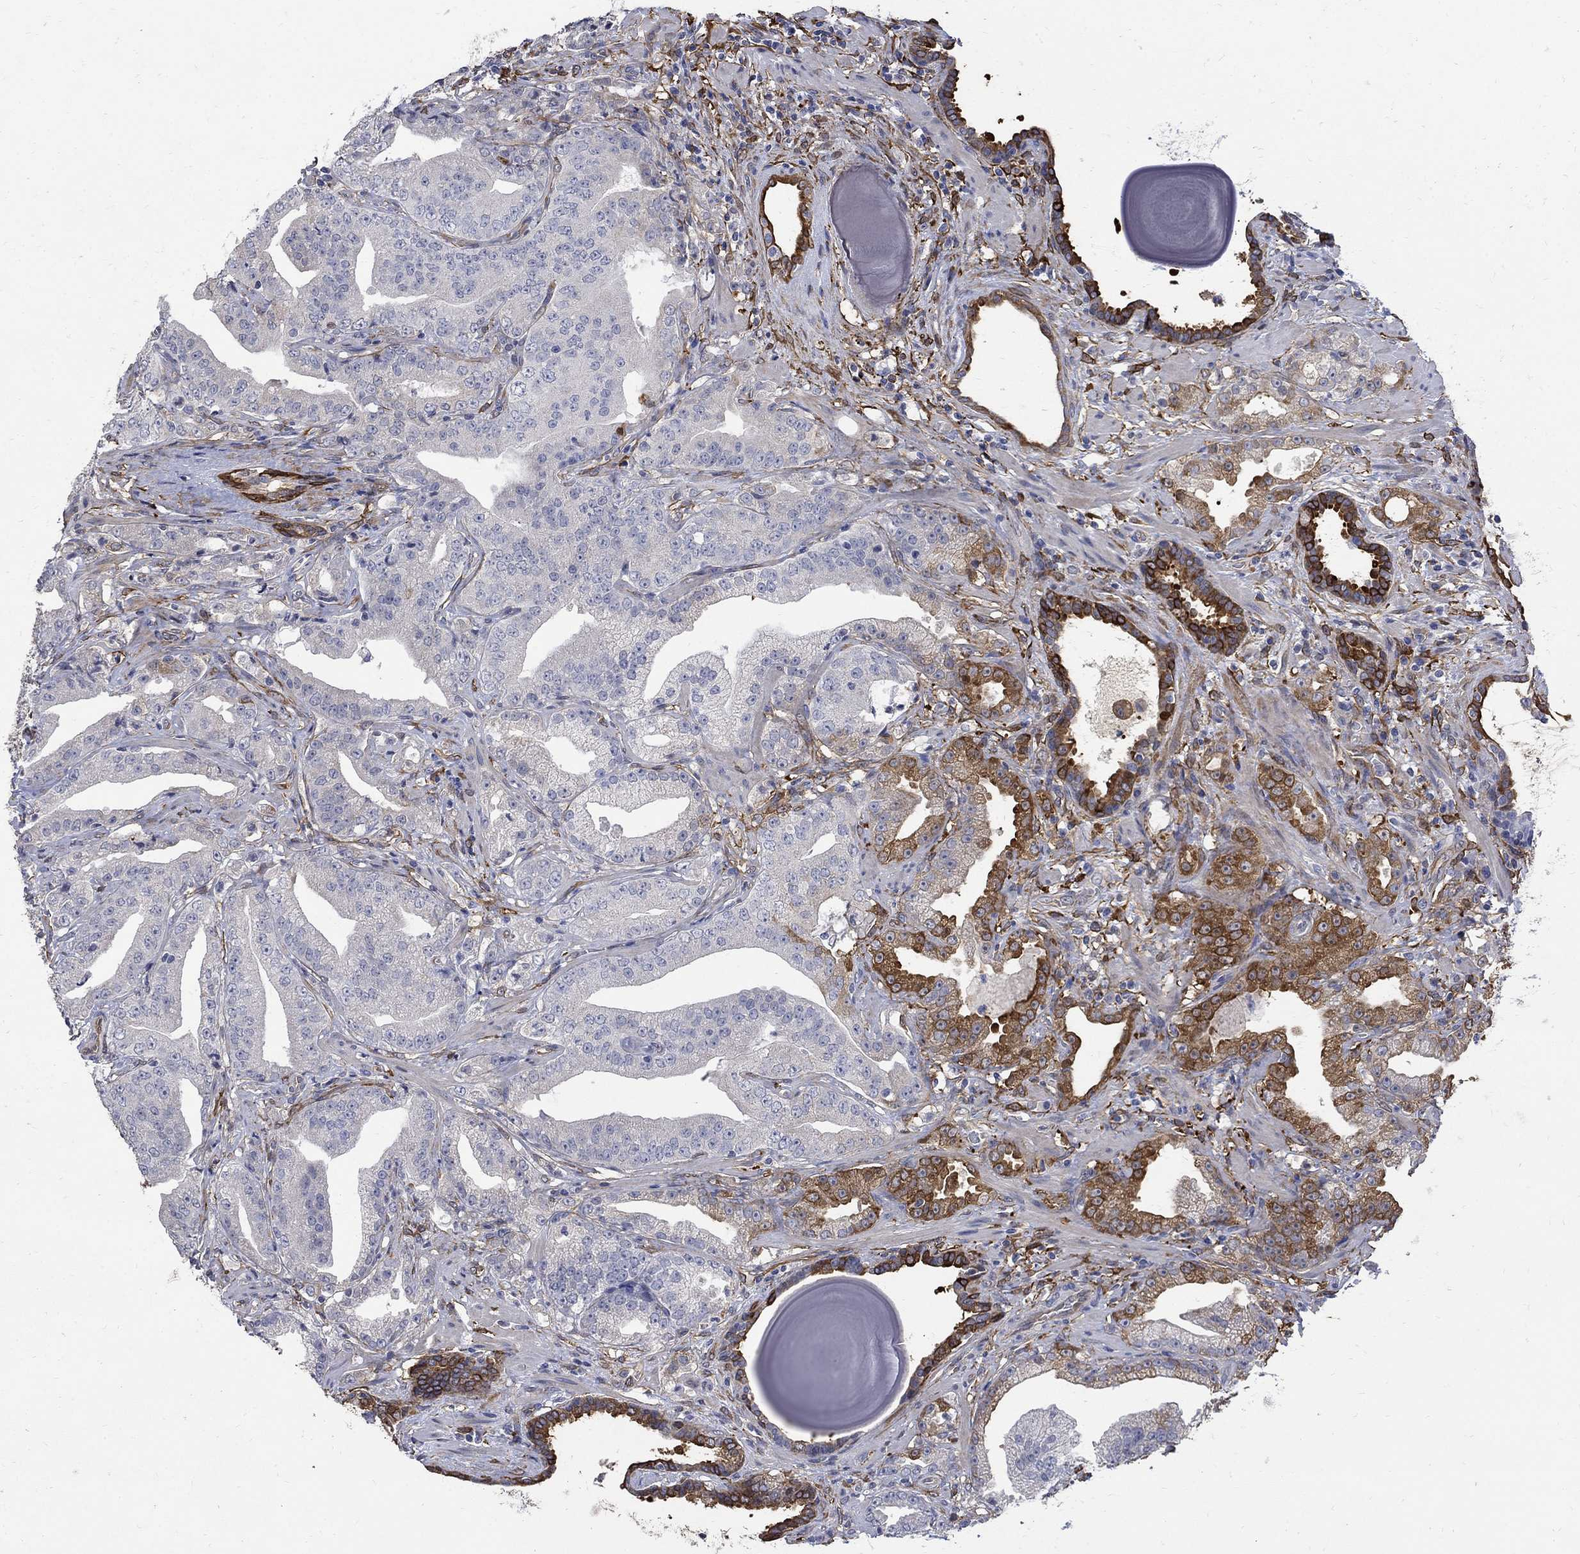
{"staining": {"intensity": "negative", "quantity": "none", "location": "none"}, "tissue": "prostate cancer", "cell_type": "Tumor cells", "image_type": "cancer", "snomed": [{"axis": "morphology", "description": "Adenocarcinoma, Low grade"}, {"axis": "topography", "description": "Prostate"}], "caption": "Immunohistochemical staining of human prostate cancer displays no significant expression in tumor cells. (Brightfield microscopy of DAB (3,3'-diaminobenzidine) IHC at high magnification).", "gene": "TGM2", "patient": {"sex": "male", "age": 62}}